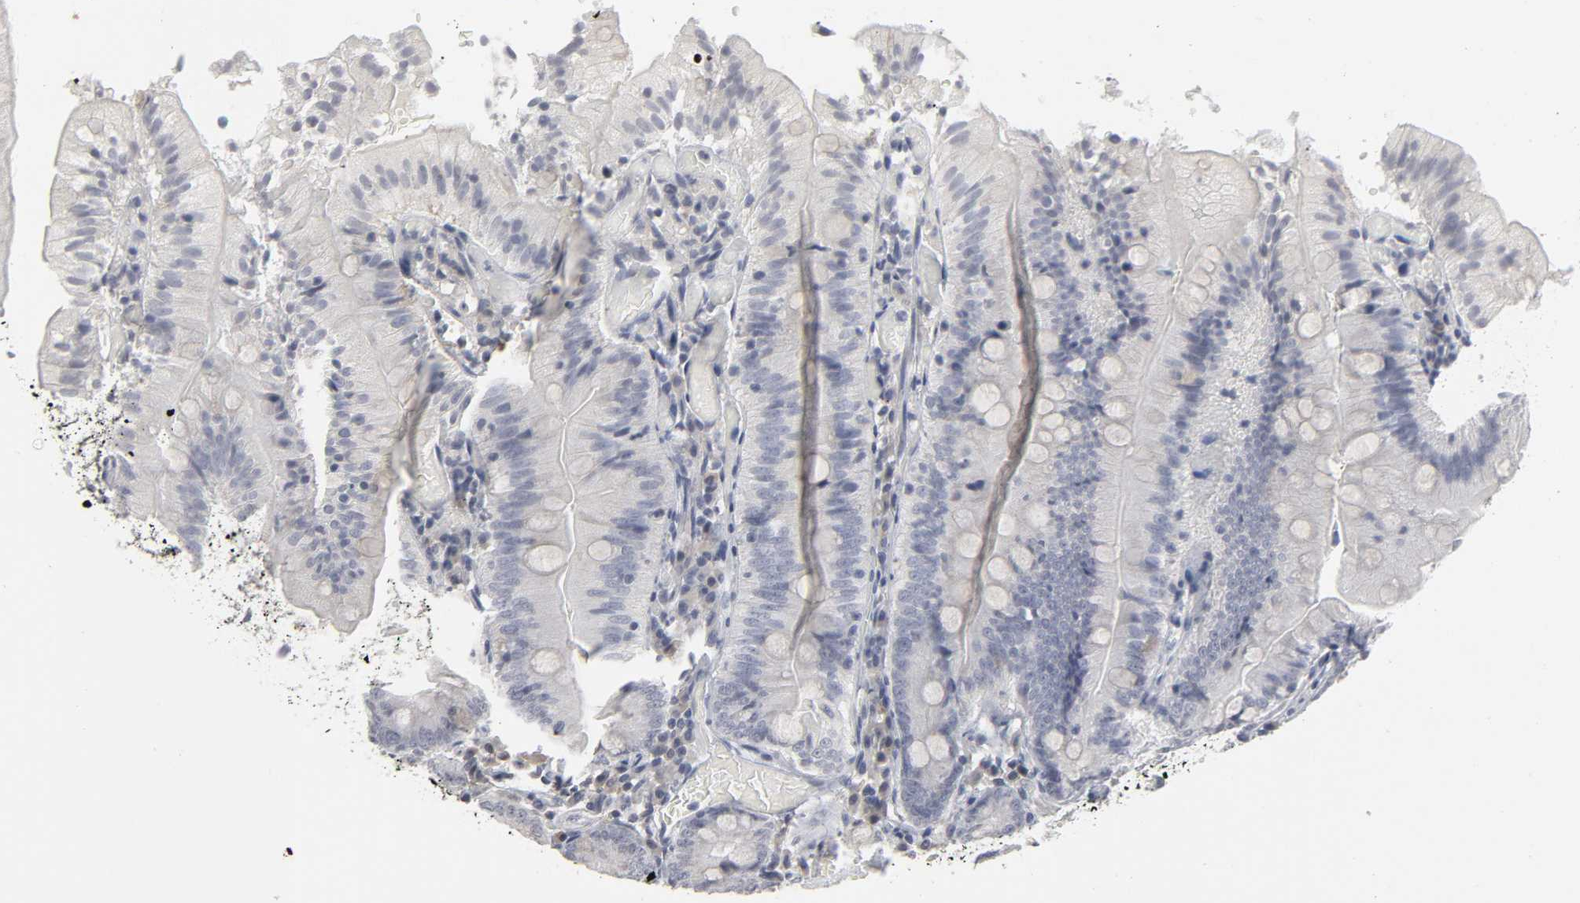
{"staining": {"intensity": "negative", "quantity": "none", "location": "none"}, "tissue": "small intestine", "cell_type": "Glandular cells", "image_type": "normal", "snomed": [{"axis": "morphology", "description": "Normal tissue, NOS"}, {"axis": "topography", "description": "Small intestine"}], "caption": "This is an immunohistochemistry (IHC) micrograph of benign human small intestine. There is no expression in glandular cells.", "gene": "TCAP", "patient": {"sex": "male", "age": 71}}